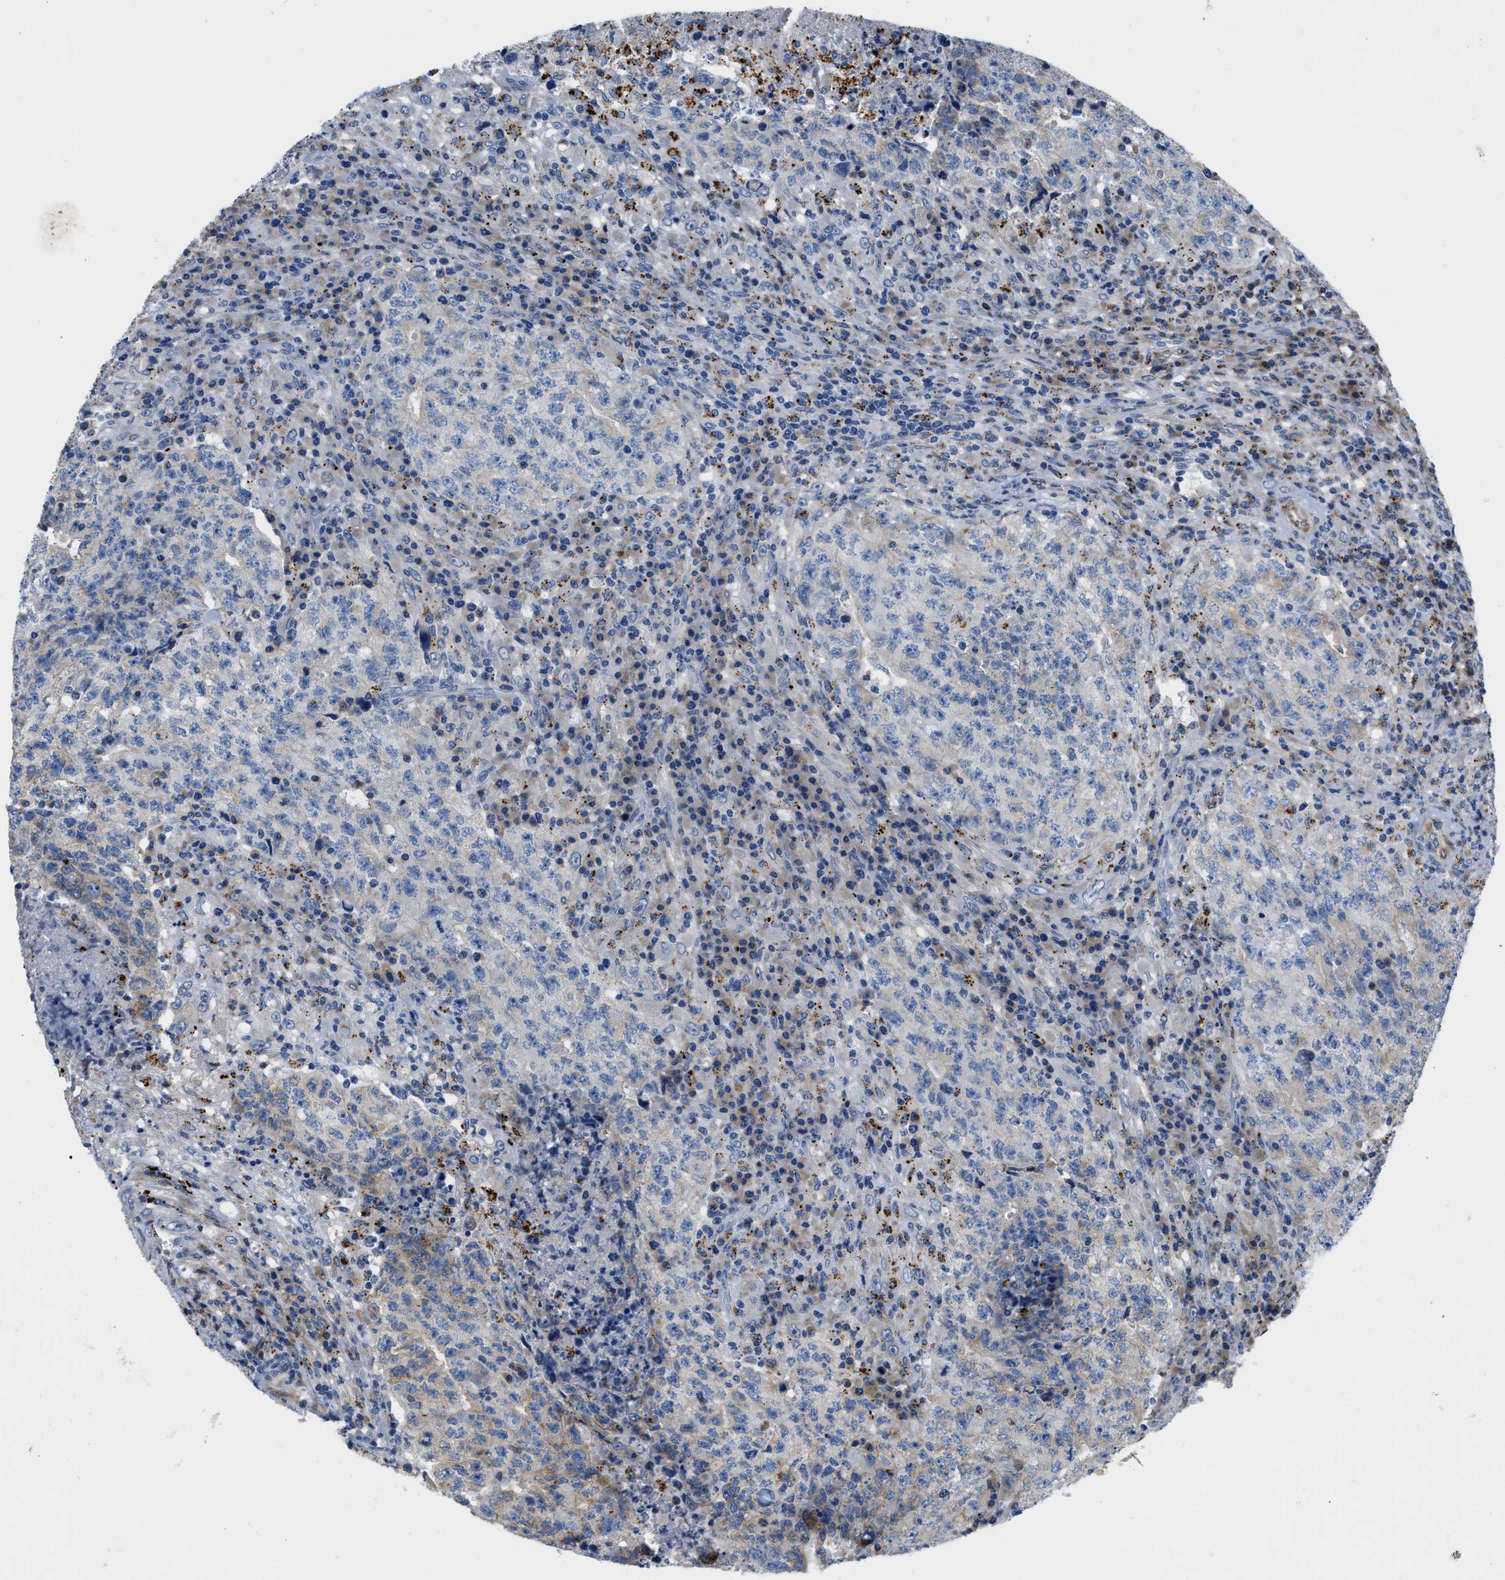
{"staining": {"intensity": "weak", "quantity": "<25%", "location": "cytoplasmic/membranous"}, "tissue": "testis cancer", "cell_type": "Tumor cells", "image_type": "cancer", "snomed": [{"axis": "morphology", "description": "Necrosis, NOS"}, {"axis": "morphology", "description": "Carcinoma, Embryonal, NOS"}, {"axis": "topography", "description": "Testis"}], "caption": "Tumor cells are negative for protein expression in human testis embryonal carcinoma.", "gene": "TMEM248", "patient": {"sex": "male", "age": 19}}